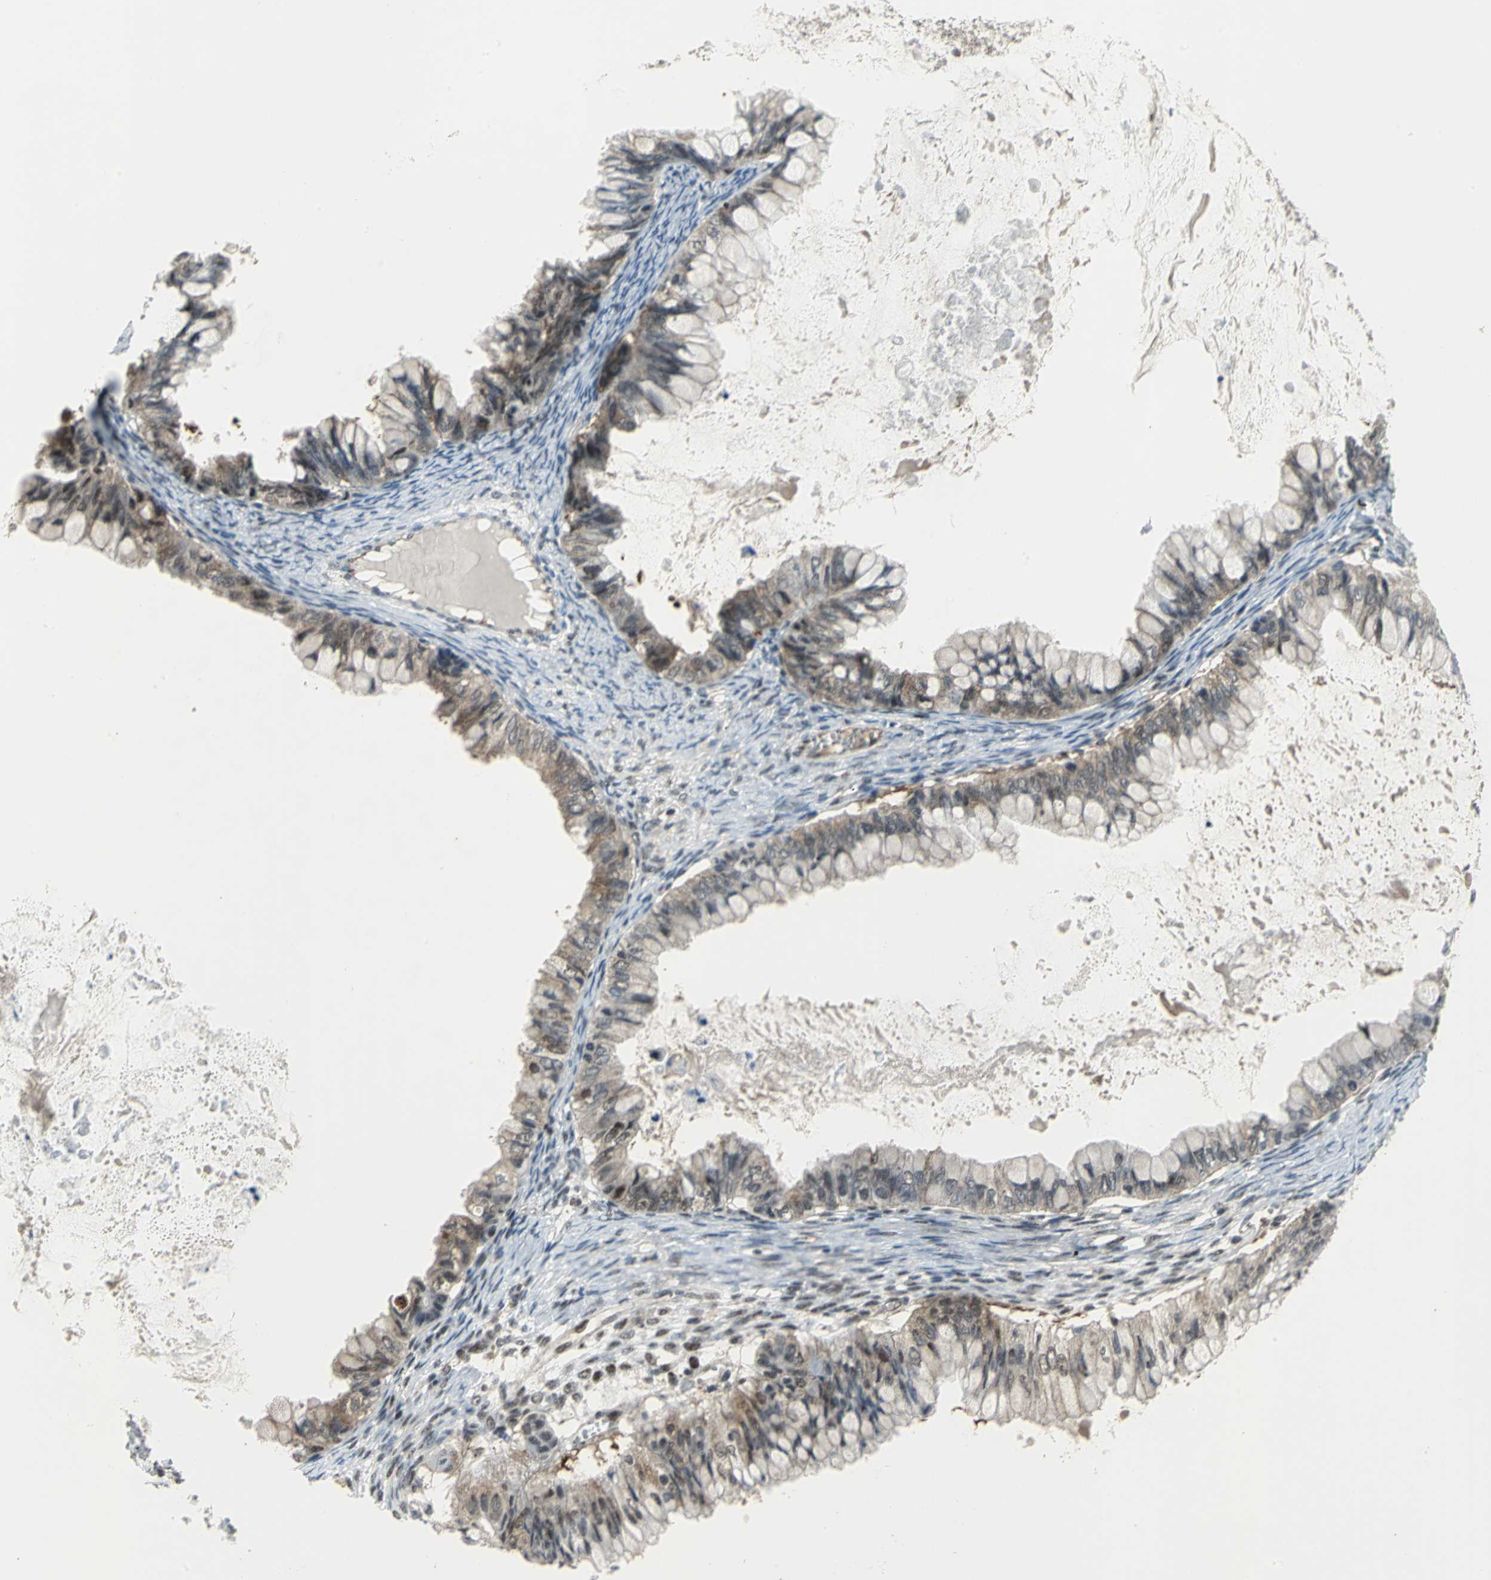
{"staining": {"intensity": "weak", "quantity": ">75%", "location": "cytoplasmic/membranous"}, "tissue": "ovarian cancer", "cell_type": "Tumor cells", "image_type": "cancer", "snomed": [{"axis": "morphology", "description": "Cystadenocarcinoma, mucinous, NOS"}, {"axis": "topography", "description": "Ovary"}], "caption": "DAB immunohistochemical staining of human mucinous cystadenocarcinoma (ovarian) shows weak cytoplasmic/membranous protein positivity in about >75% of tumor cells.", "gene": "PSMA4", "patient": {"sex": "female", "age": 80}}